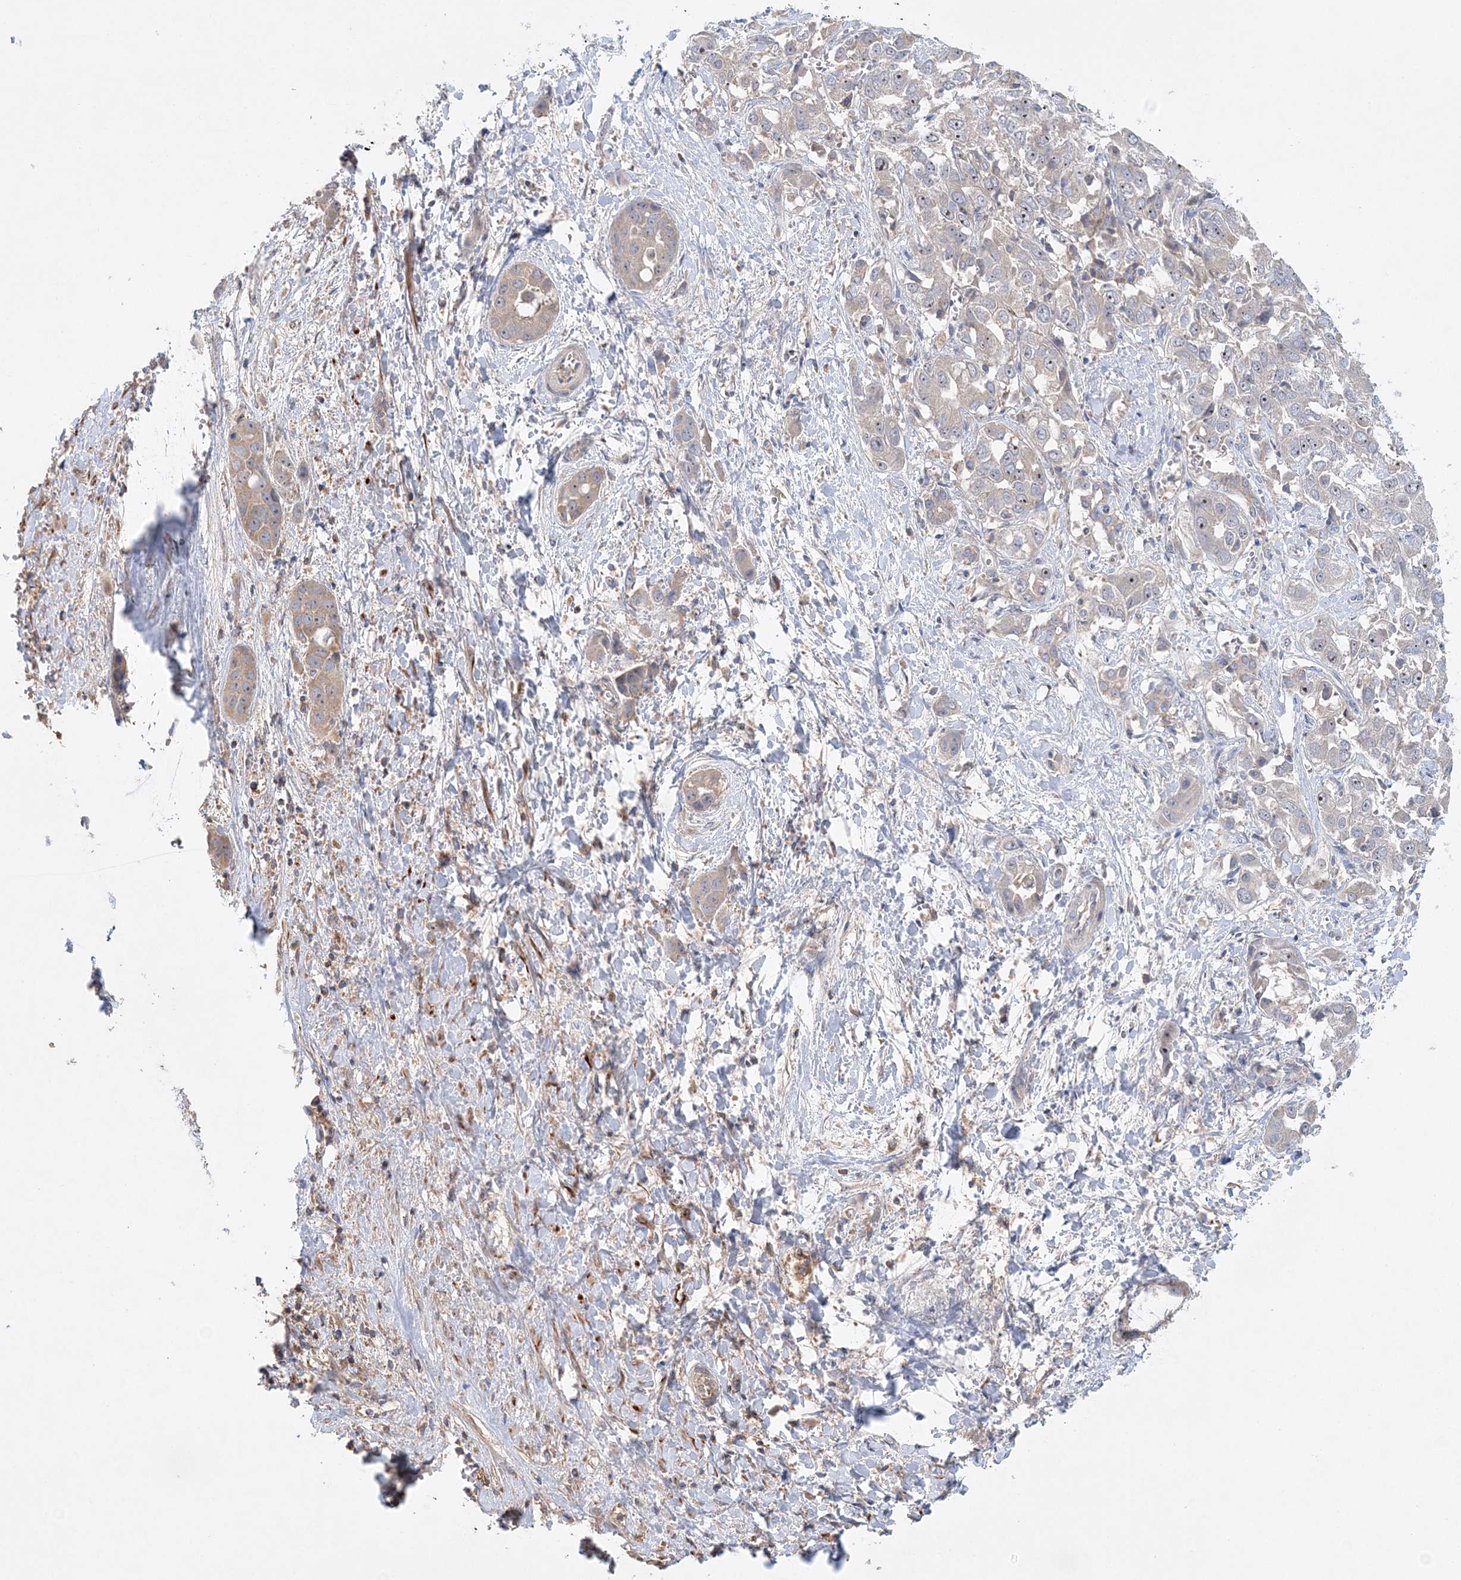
{"staining": {"intensity": "moderate", "quantity": "<25%", "location": "nuclear"}, "tissue": "liver cancer", "cell_type": "Tumor cells", "image_type": "cancer", "snomed": [{"axis": "morphology", "description": "Cholangiocarcinoma"}, {"axis": "topography", "description": "Liver"}], "caption": "Liver cancer (cholangiocarcinoma) was stained to show a protein in brown. There is low levels of moderate nuclear expression in approximately <25% of tumor cells.", "gene": "ACAP2", "patient": {"sex": "female", "age": 52}}